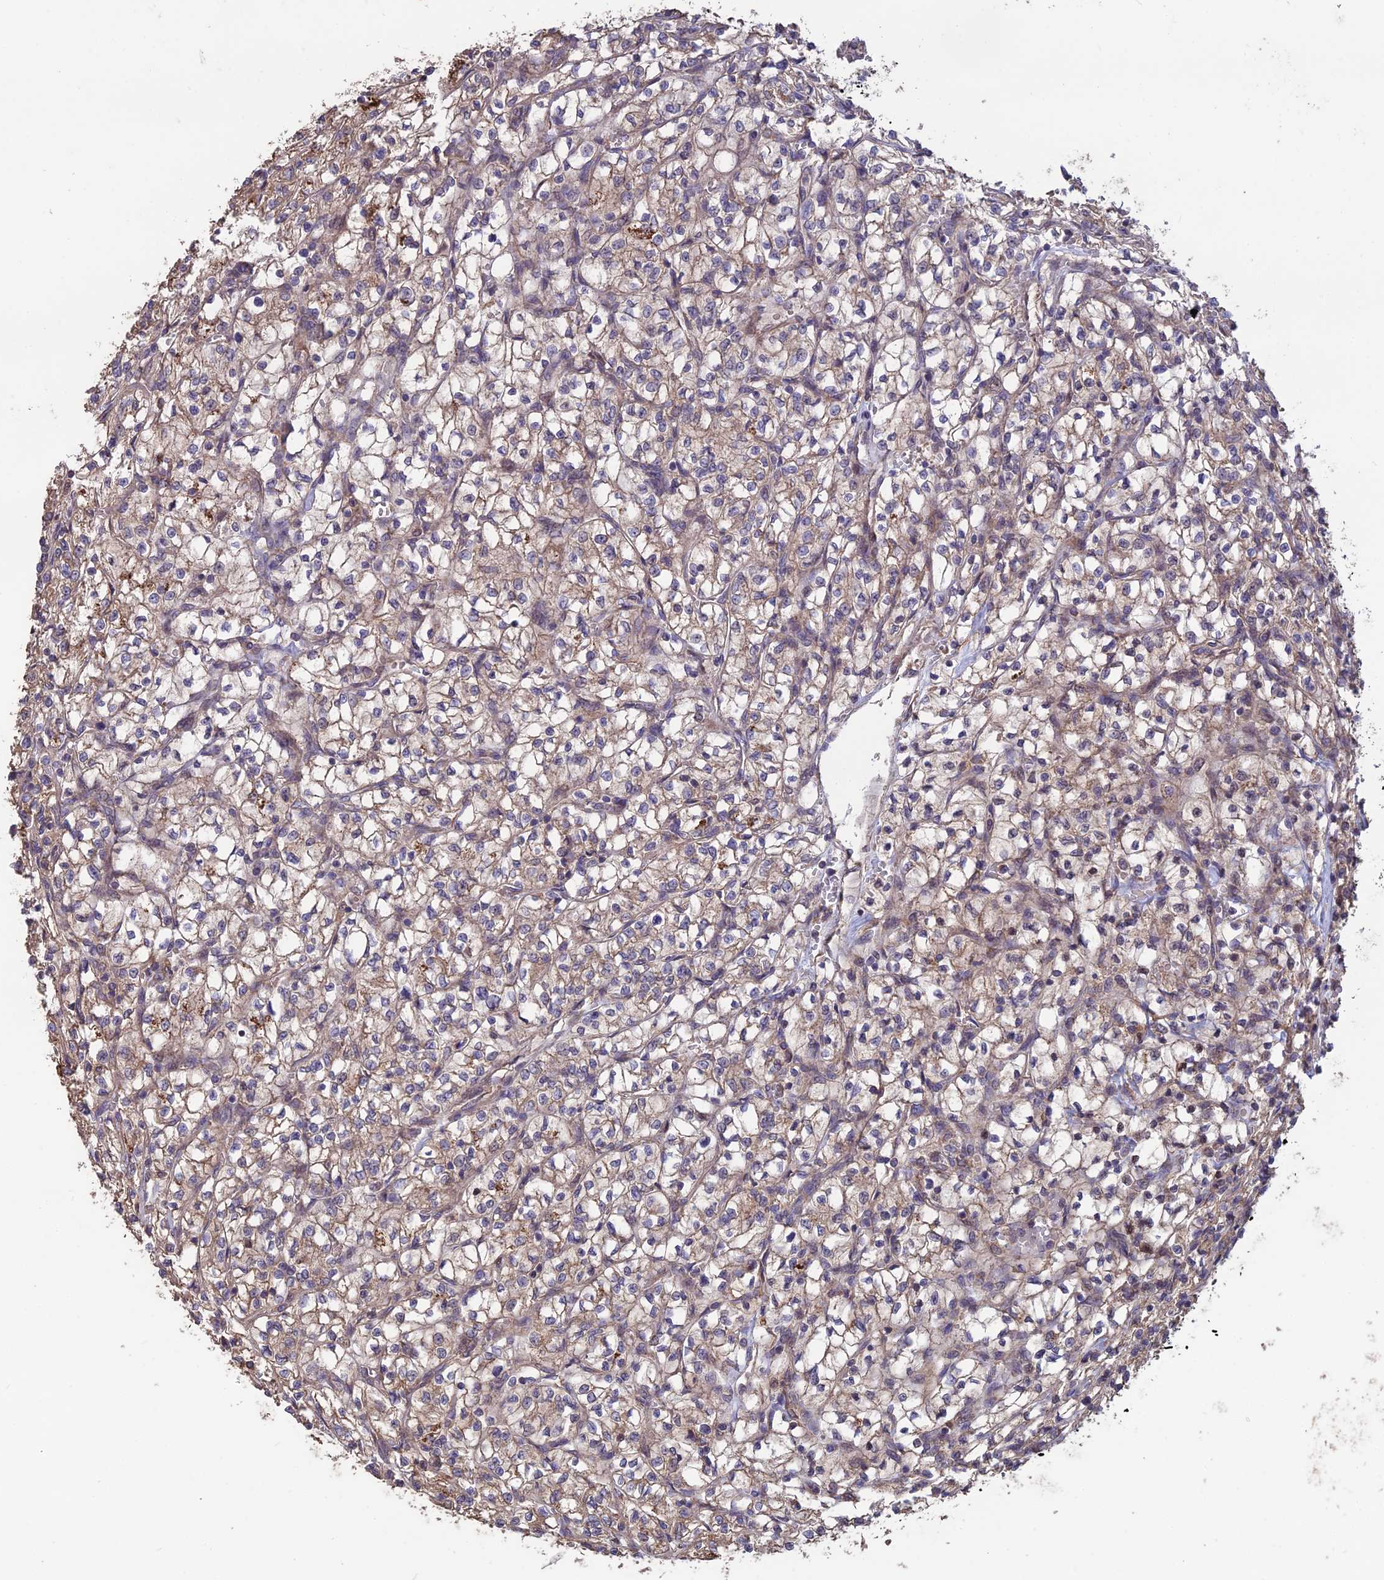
{"staining": {"intensity": "weak", "quantity": ">75%", "location": "cytoplasmic/membranous"}, "tissue": "renal cancer", "cell_type": "Tumor cells", "image_type": "cancer", "snomed": [{"axis": "morphology", "description": "Adenocarcinoma, NOS"}, {"axis": "topography", "description": "Kidney"}], "caption": "Protein expression analysis of renal cancer exhibits weak cytoplasmic/membranous staining in approximately >75% of tumor cells.", "gene": "SHISA5", "patient": {"sex": "female", "age": 64}}